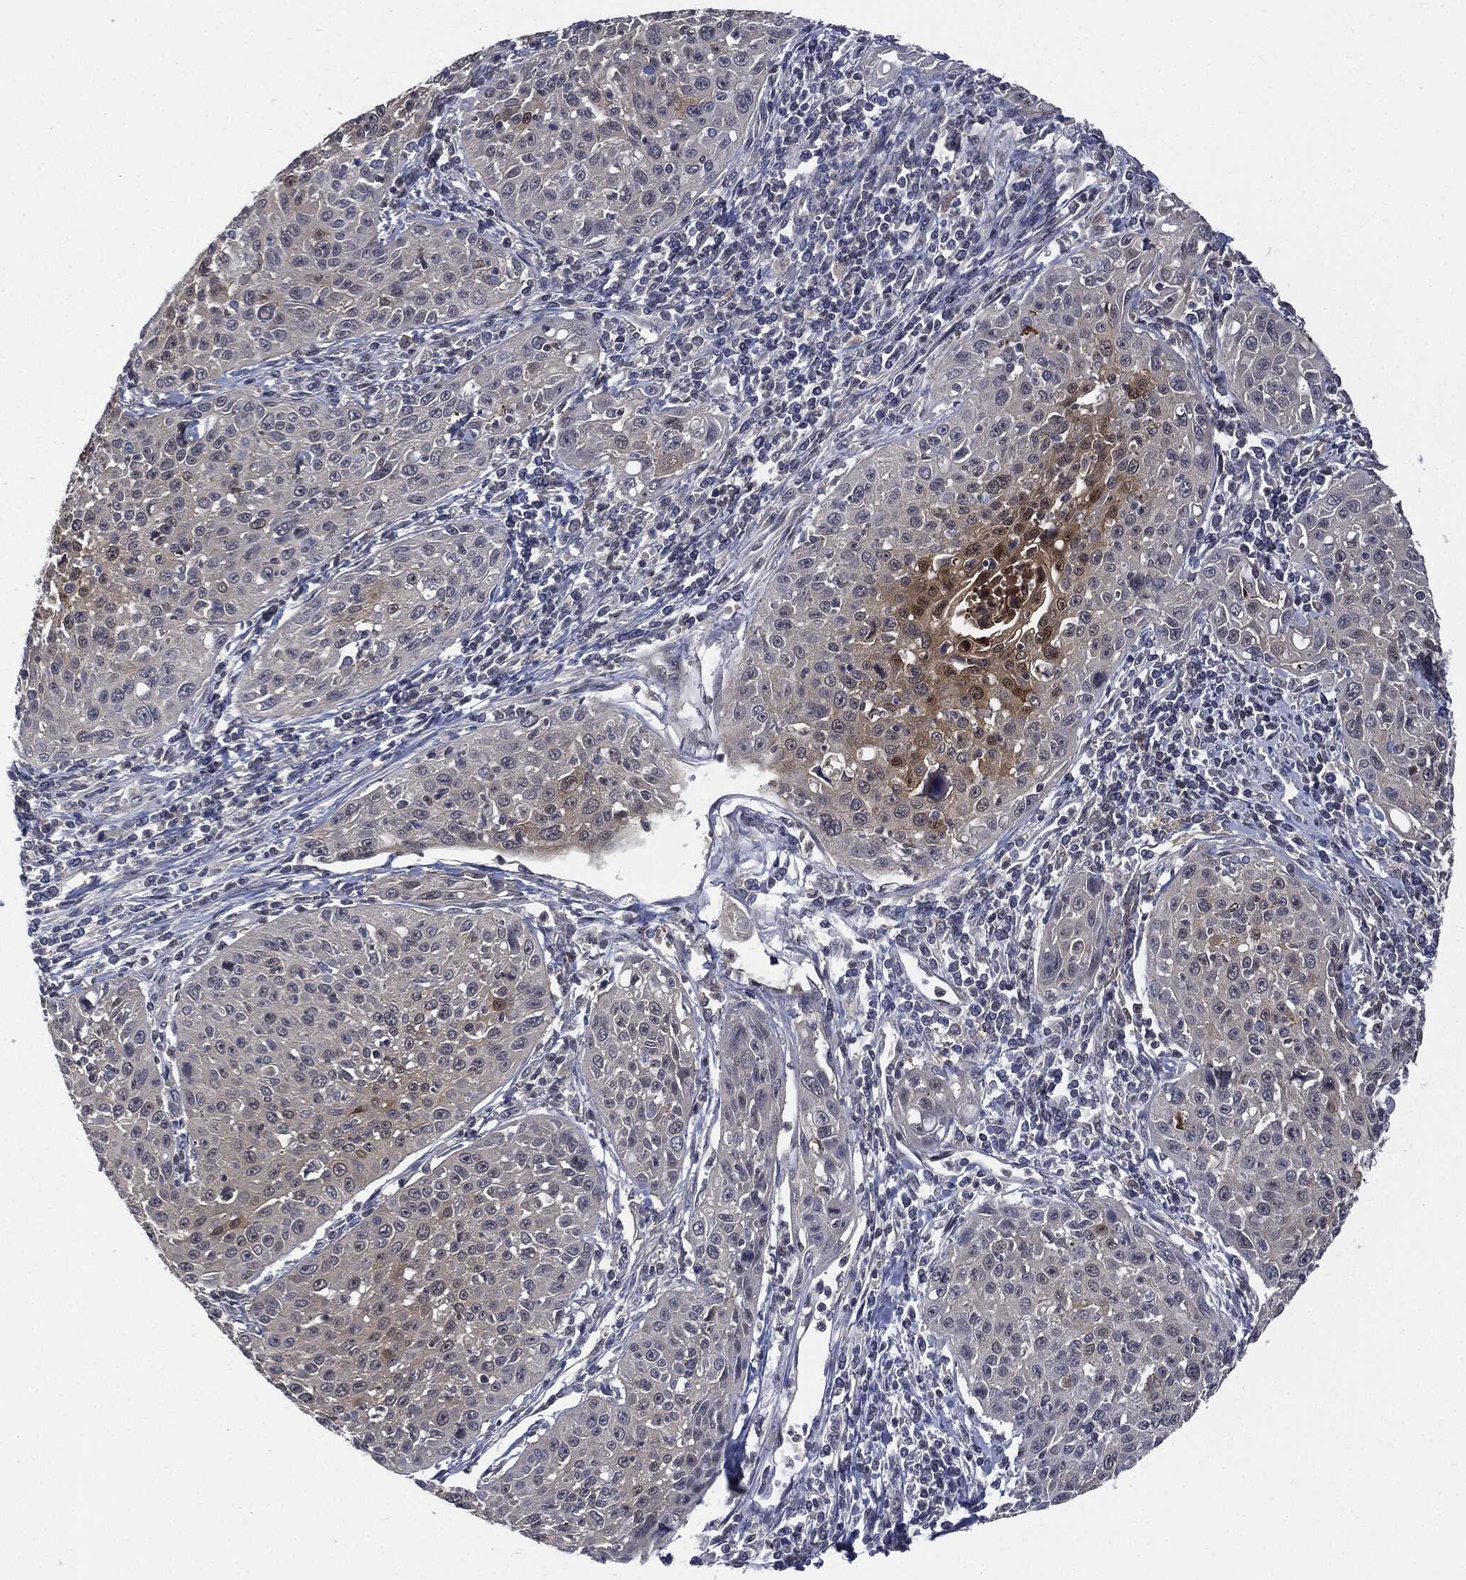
{"staining": {"intensity": "moderate", "quantity": "<25%", "location": "cytoplasmic/membranous,nuclear"}, "tissue": "cervical cancer", "cell_type": "Tumor cells", "image_type": "cancer", "snomed": [{"axis": "morphology", "description": "Squamous cell carcinoma, NOS"}, {"axis": "topography", "description": "Cervix"}], "caption": "A low amount of moderate cytoplasmic/membranous and nuclear expression is present in approximately <25% of tumor cells in squamous cell carcinoma (cervical) tissue. Immunohistochemistry stains the protein in brown and the nuclei are stained blue.", "gene": "IL1RN", "patient": {"sex": "female", "age": 26}}